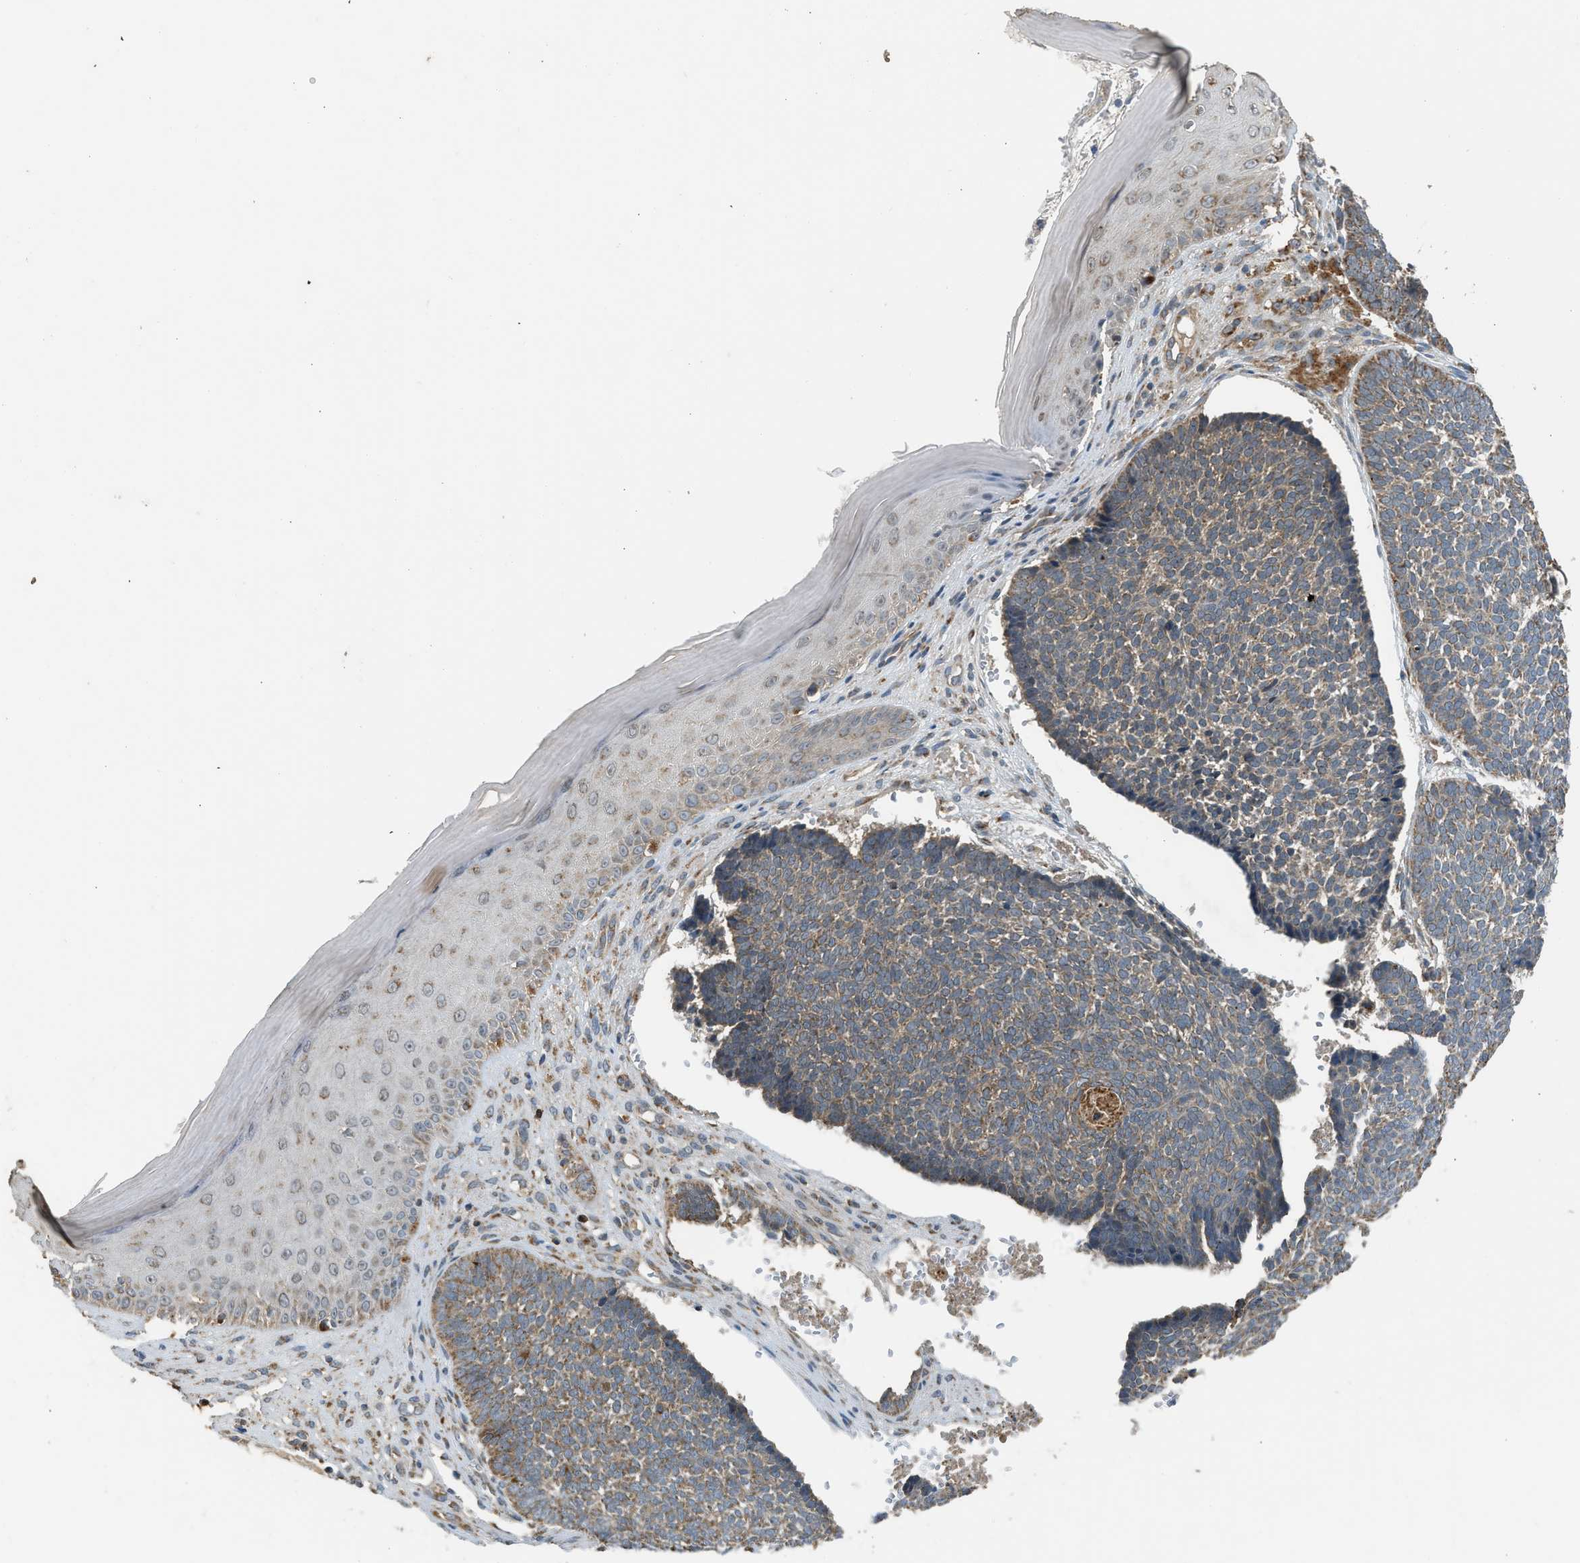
{"staining": {"intensity": "moderate", "quantity": "25%-75%", "location": "cytoplasmic/membranous"}, "tissue": "skin cancer", "cell_type": "Tumor cells", "image_type": "cancer", "snomed": [{"axis": "morphology", "description": "Basal cell carcinoma"}, {"axis": "topography", "description": "Skin"}], "caption": "An immunohistochemistry (IHC) image of neoplastic tissue is shown. Protein staining in brown shows moderate cytoplasmic/membranous positivity in basal cell carcinoma (skin) within tumor cells.", "gene": "STARD3", "patient": {"sex": "male", "age": 84}}